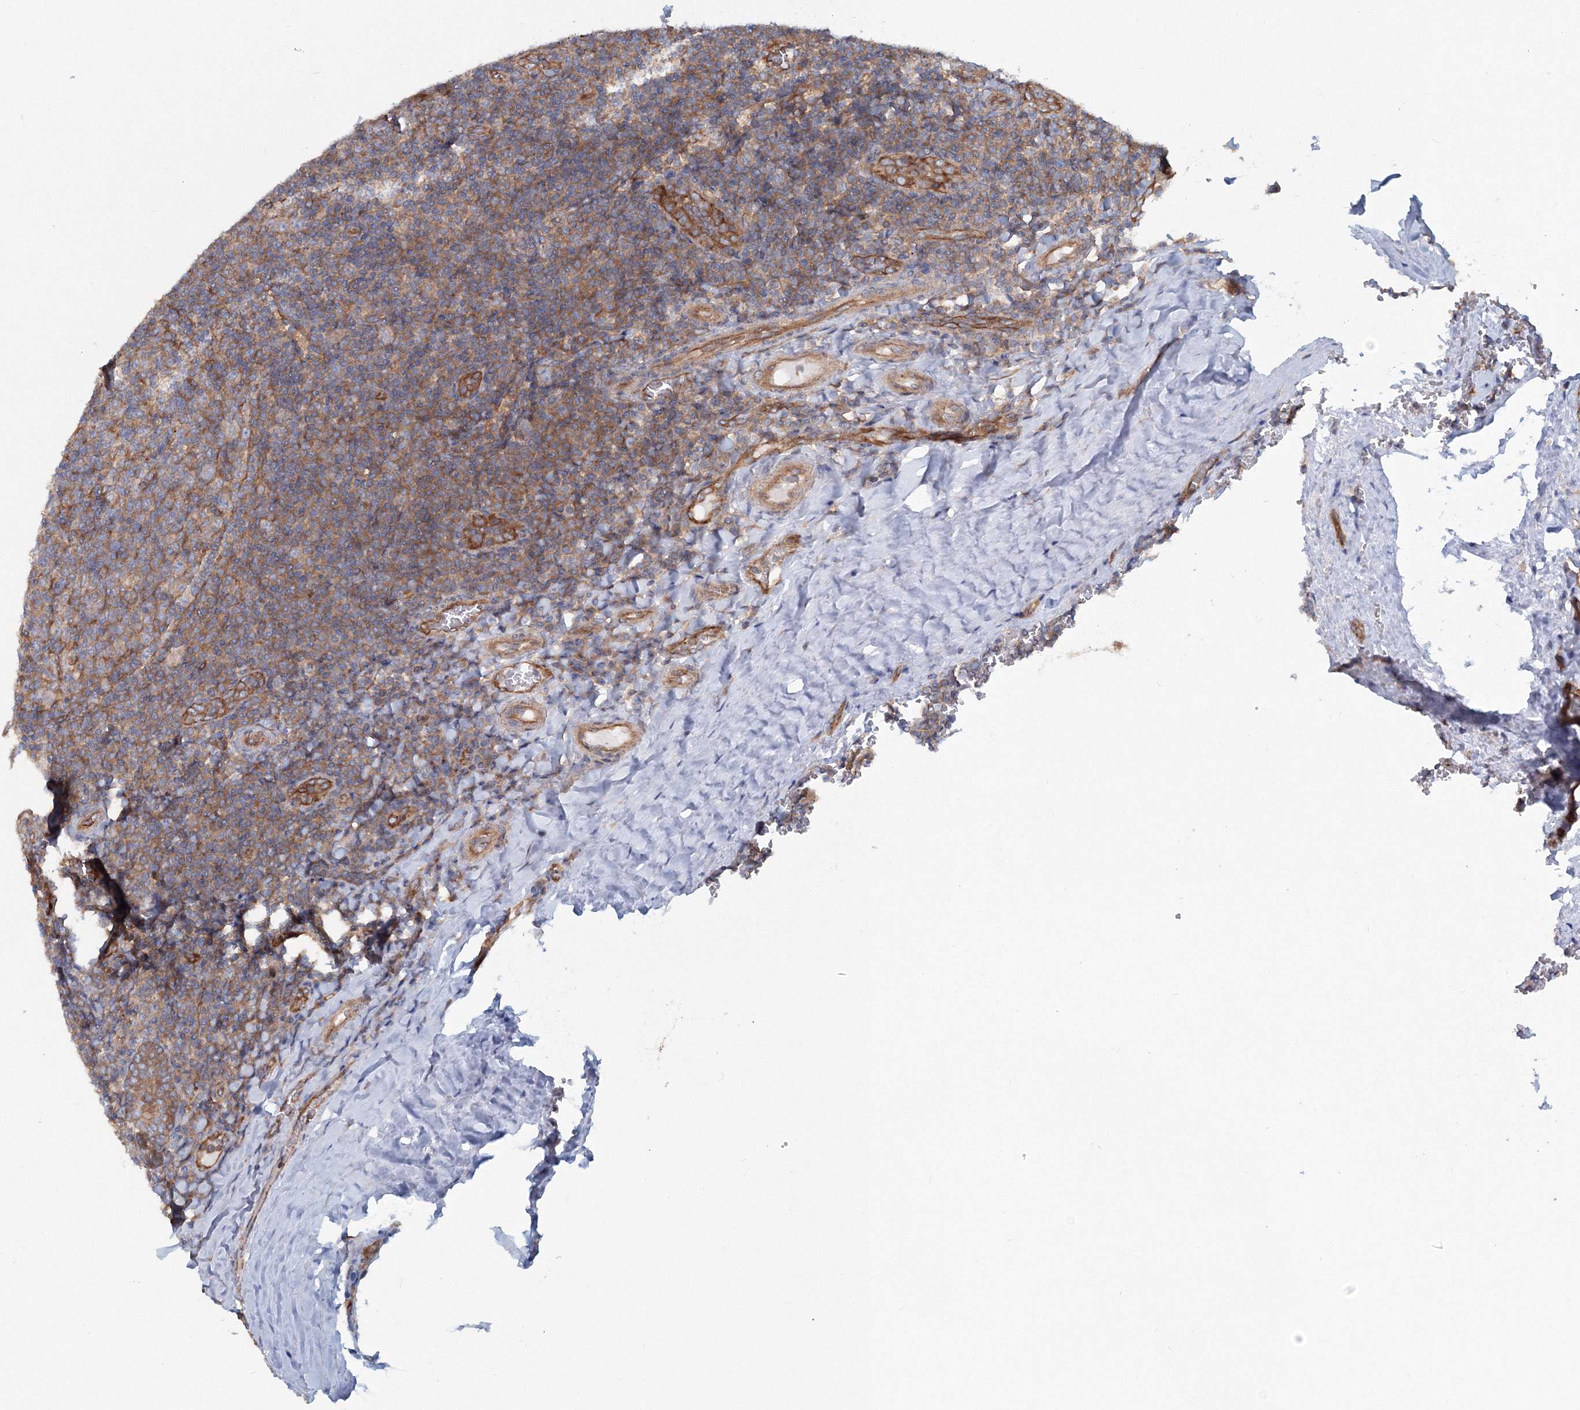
{"staining": {"intensity": "weak", "quantity": ">75%", "location": "cytoplasmic/membranous"}, "tissue": "tonsil", "cell_type": "Germinal center cells", "image_type": "normal", "snomed": [{"axis": "morphology", "description": "Normal tissue, NOS"}, {"axis": "topography", "description": "Tonsil"}], "caption": "Weak cytoplasmic/membranous staining is present in about >75% of germinal center cells in unremarkable tonsil.", "gene": "EXOC1", "patient": {"sex": "male", "age": 17}}